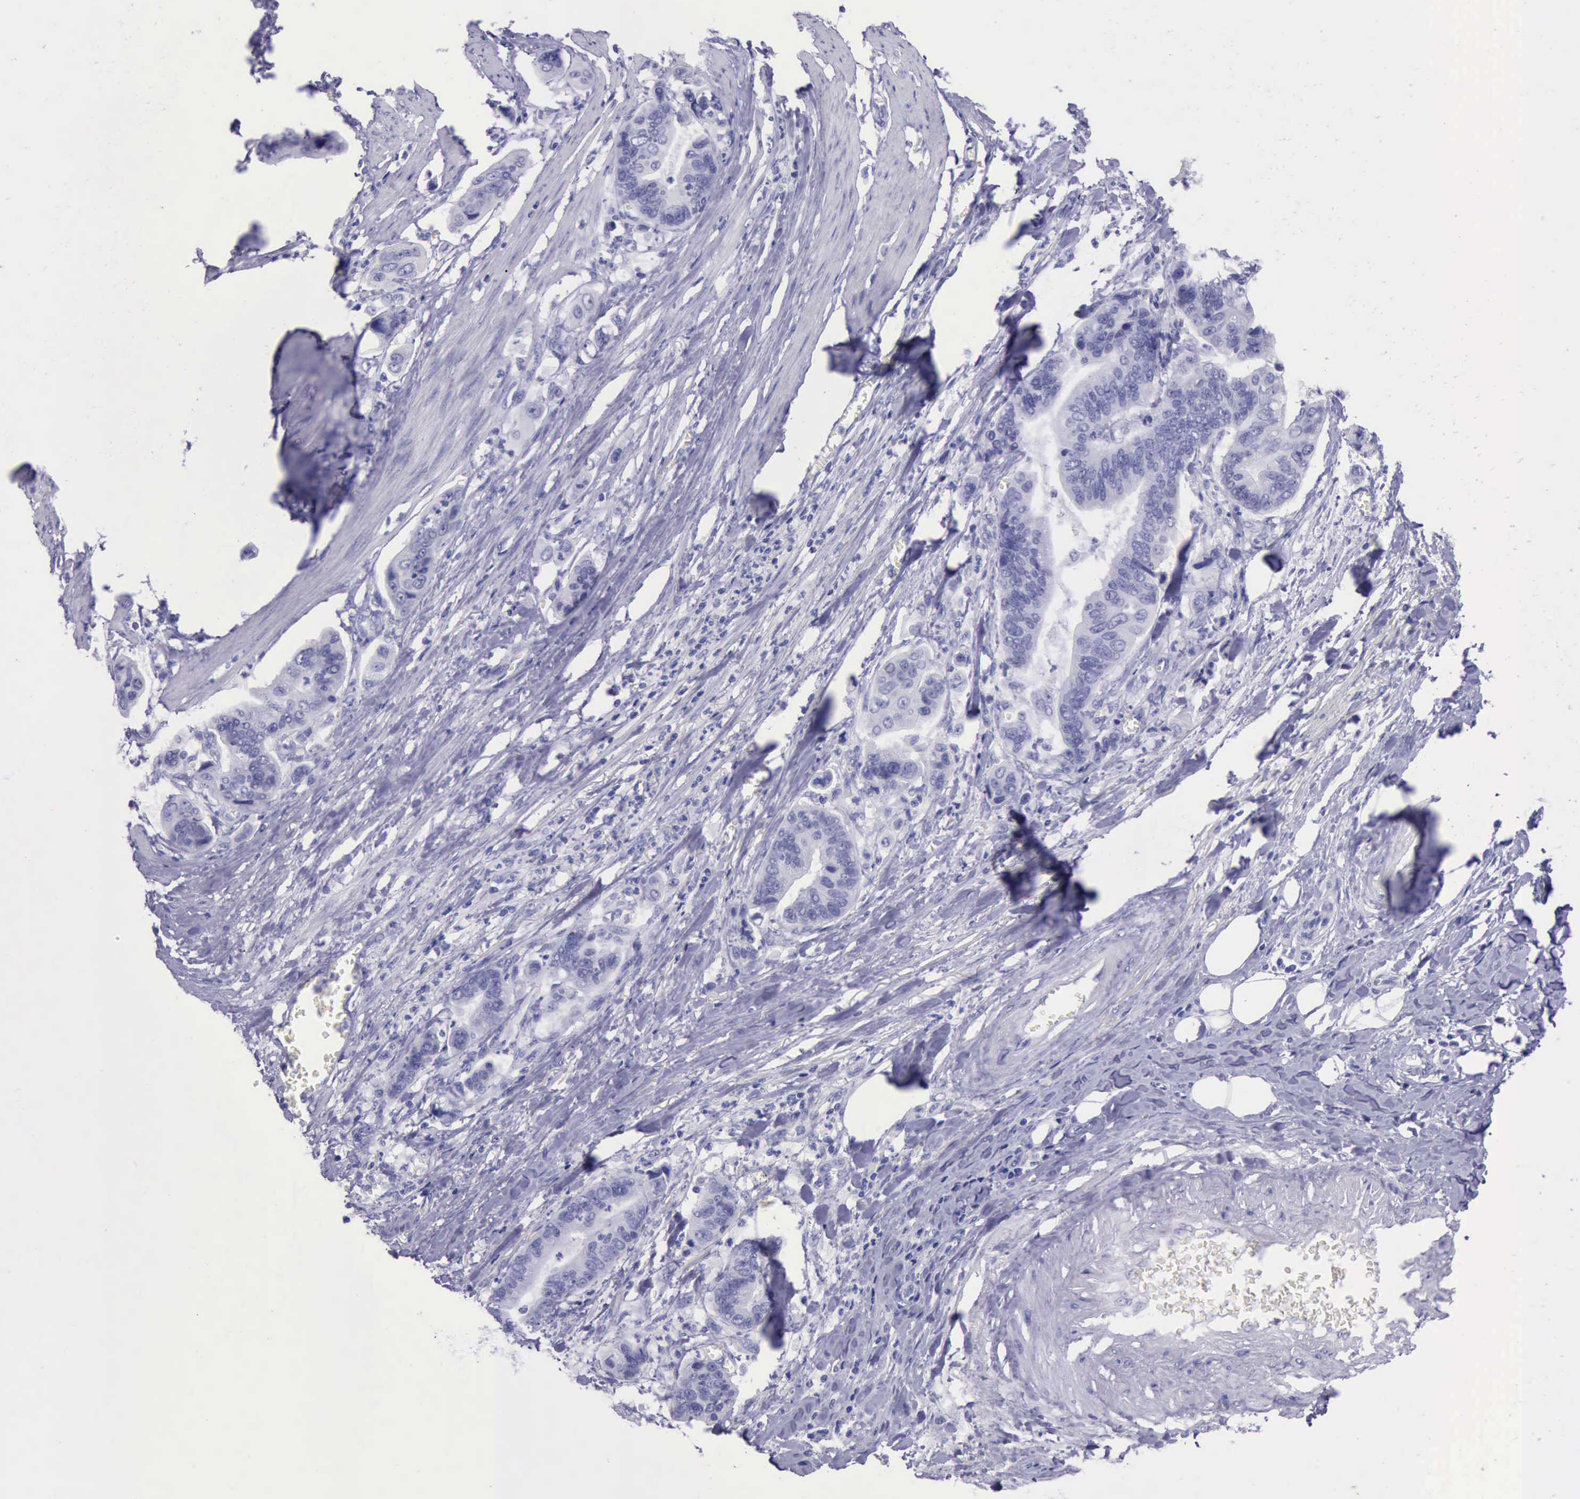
{"staining": {"intensity": "negative", "quantity": "none", "location": "none"}, "tissue": "stomach cancer", "cell_type": "Tumor cells", "image_type": "cancer", "snomed": [{"axis": "morphology", "description": "Adenocarcinoma, NOS"}, {"axis": "topography", "description": "Stomach, upper"}], "caption": "Immunohistochemistry image of neoplastic tissue: stomach cancer stained with DAB shows no significant protein positivity in tumor cells.", "gene": "LRFN5", "patient": {"sex": "male", "age": 80}}